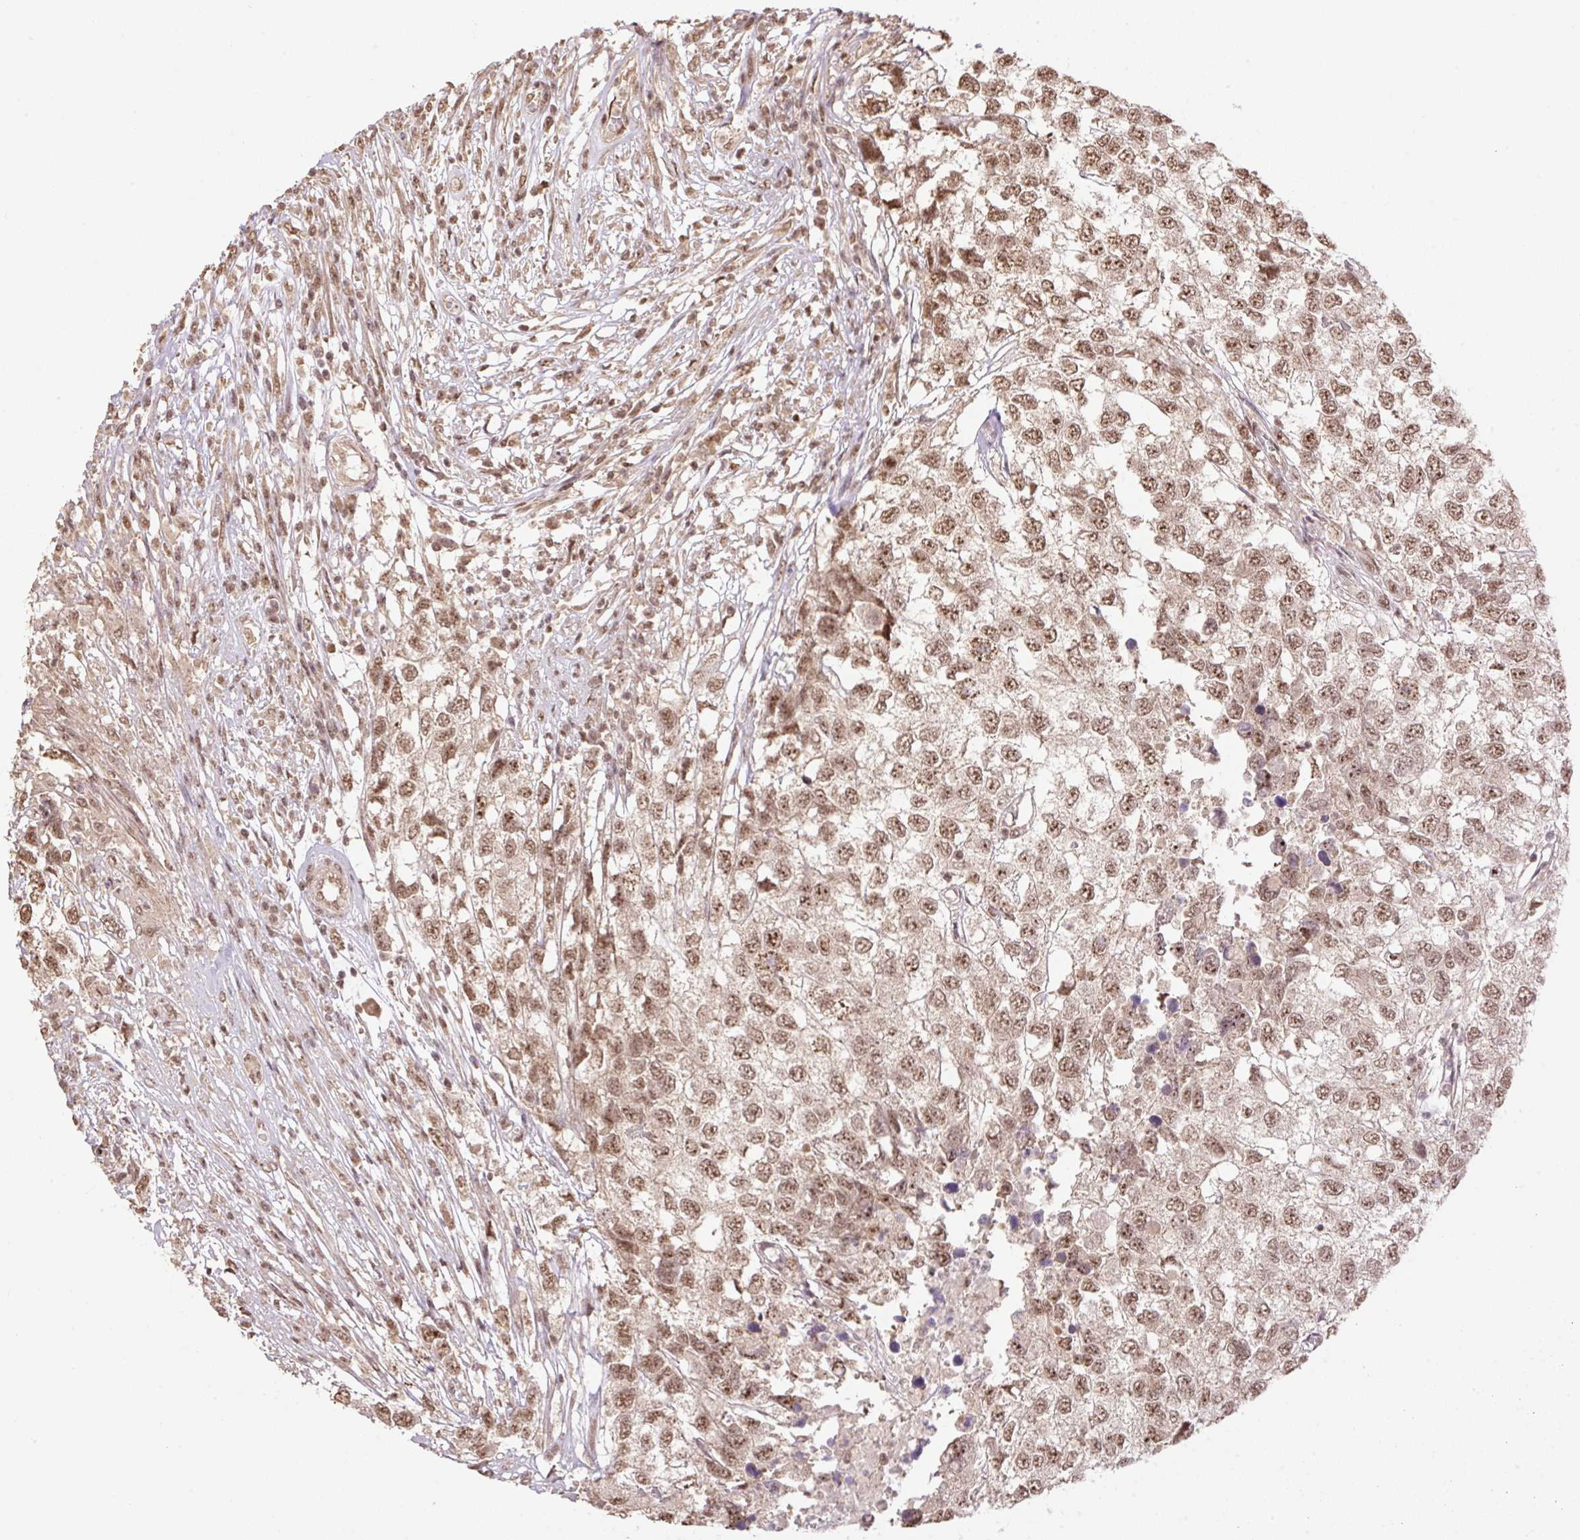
{"staining": {"intensity": "moderate", "quantity": ">75%", "location": "nuclear"}, "tissue": "testis cancer", "cell_type": "Tumor cells", "image_type": "cancer", "snomed": [{"axis": "morphology", "description": "Carcinoma, Embryonal, NOS"}, {"axis": "topography", "description": "Testis"}], "caption": "About >75% of tumor cells in human testis embryonal carcinoma exhibit moderate nuclear protein expression as visualized by brown immunohistochemical staining.", "gene": "VPS25", "patient": {"sex": "male", "age": 83}}